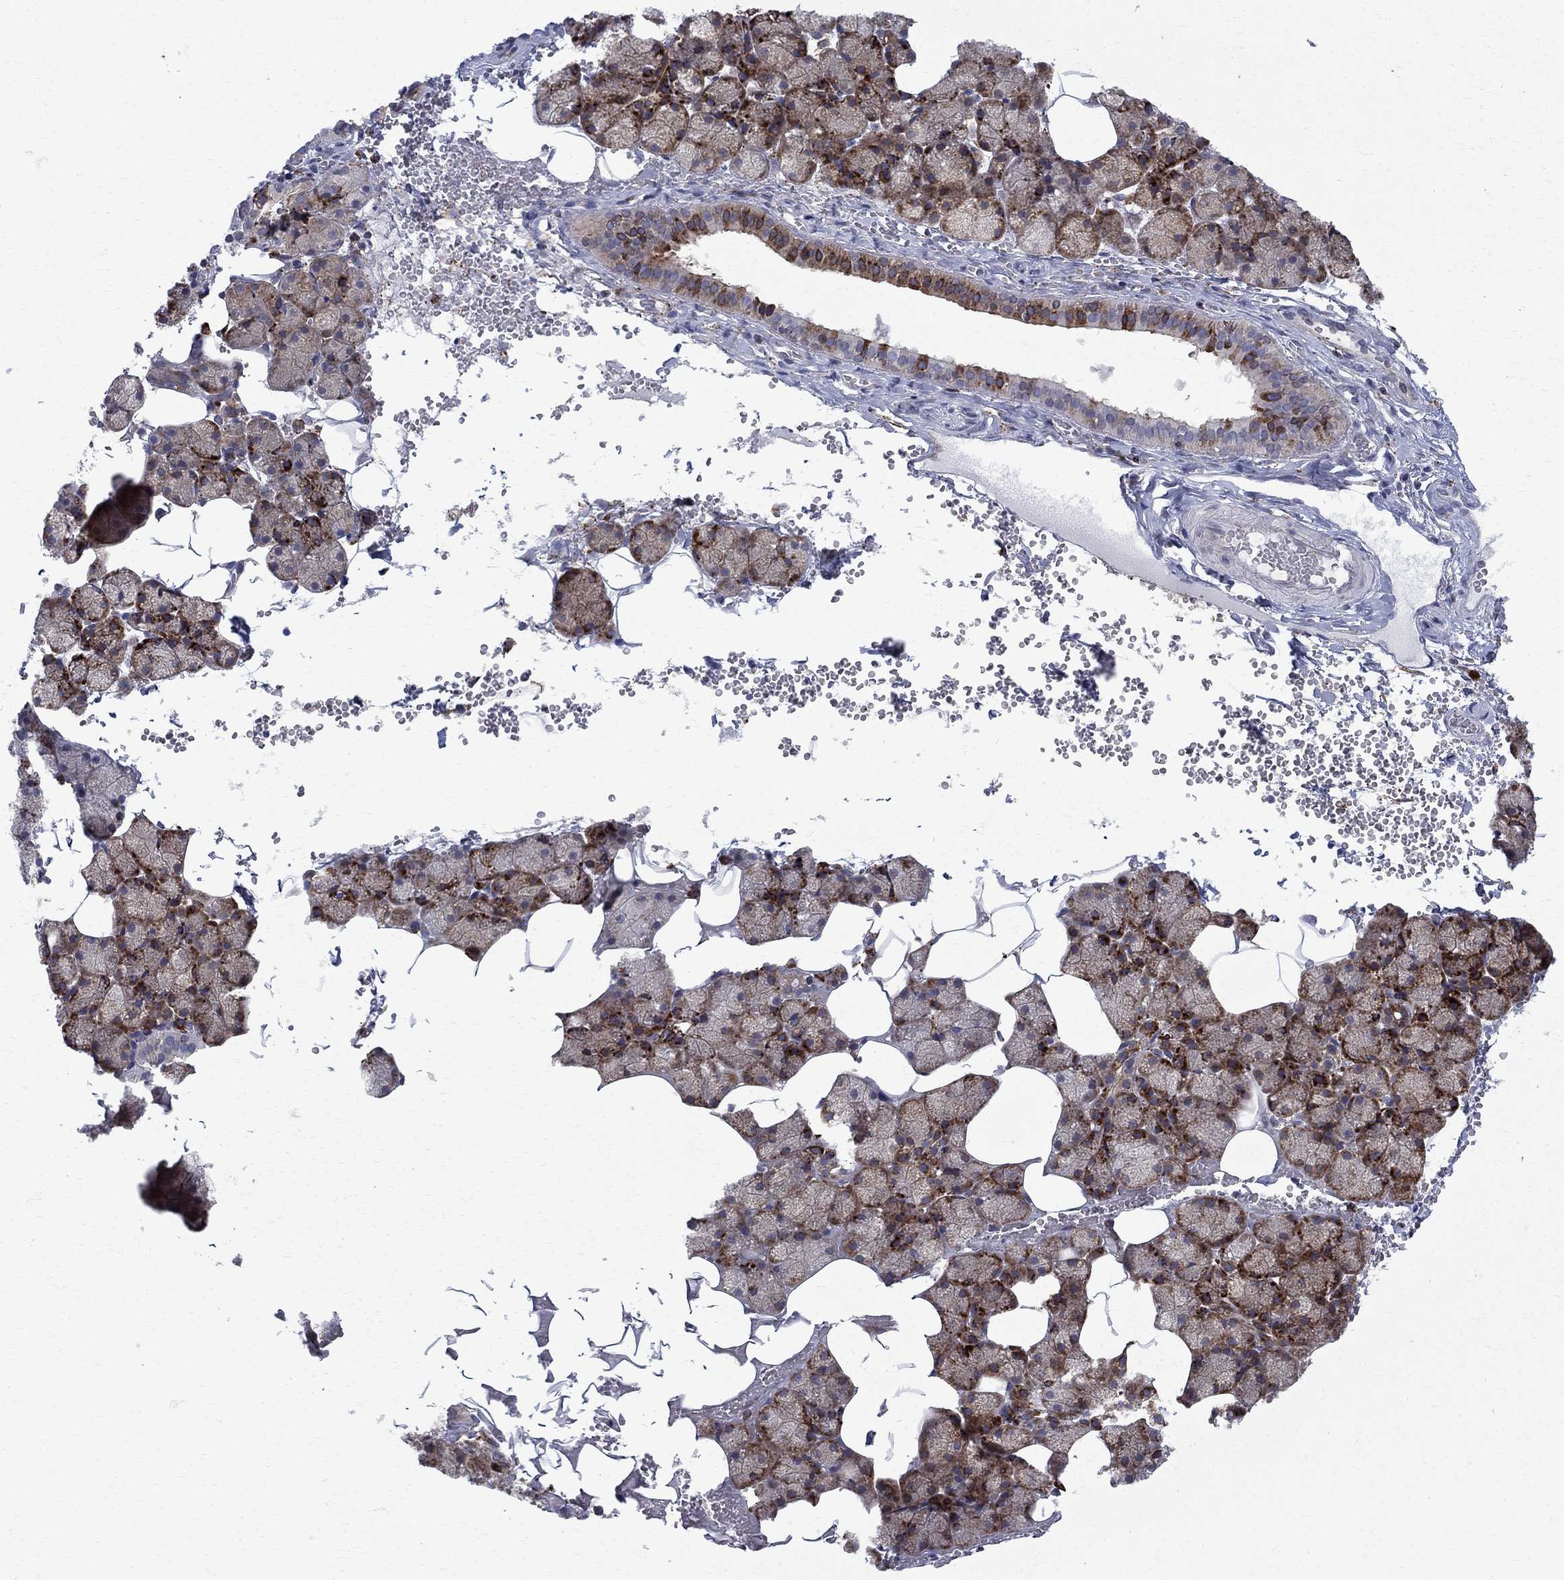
{"staining": {"intensity": "strong", "quantity": "<25%", "location": "cytoplasmic/membranous"}, "tissue": "salivary gland", "cell_type": "Glandular cells", "image_type": "normal", "snomed": [{"axis": "morphology", "description": "Normal tissue, NOS"}, {"axis": "topography", "description": "Salivary gland"}], "caption": "Immunohistochemical staining of normal salivary gland exhibits medium levels of strong cytoplasmic/membranous staining in approximately <25% of glandular cells.", "gene": "CAB39L", "patient": {"sex": "male", "age": 38}}